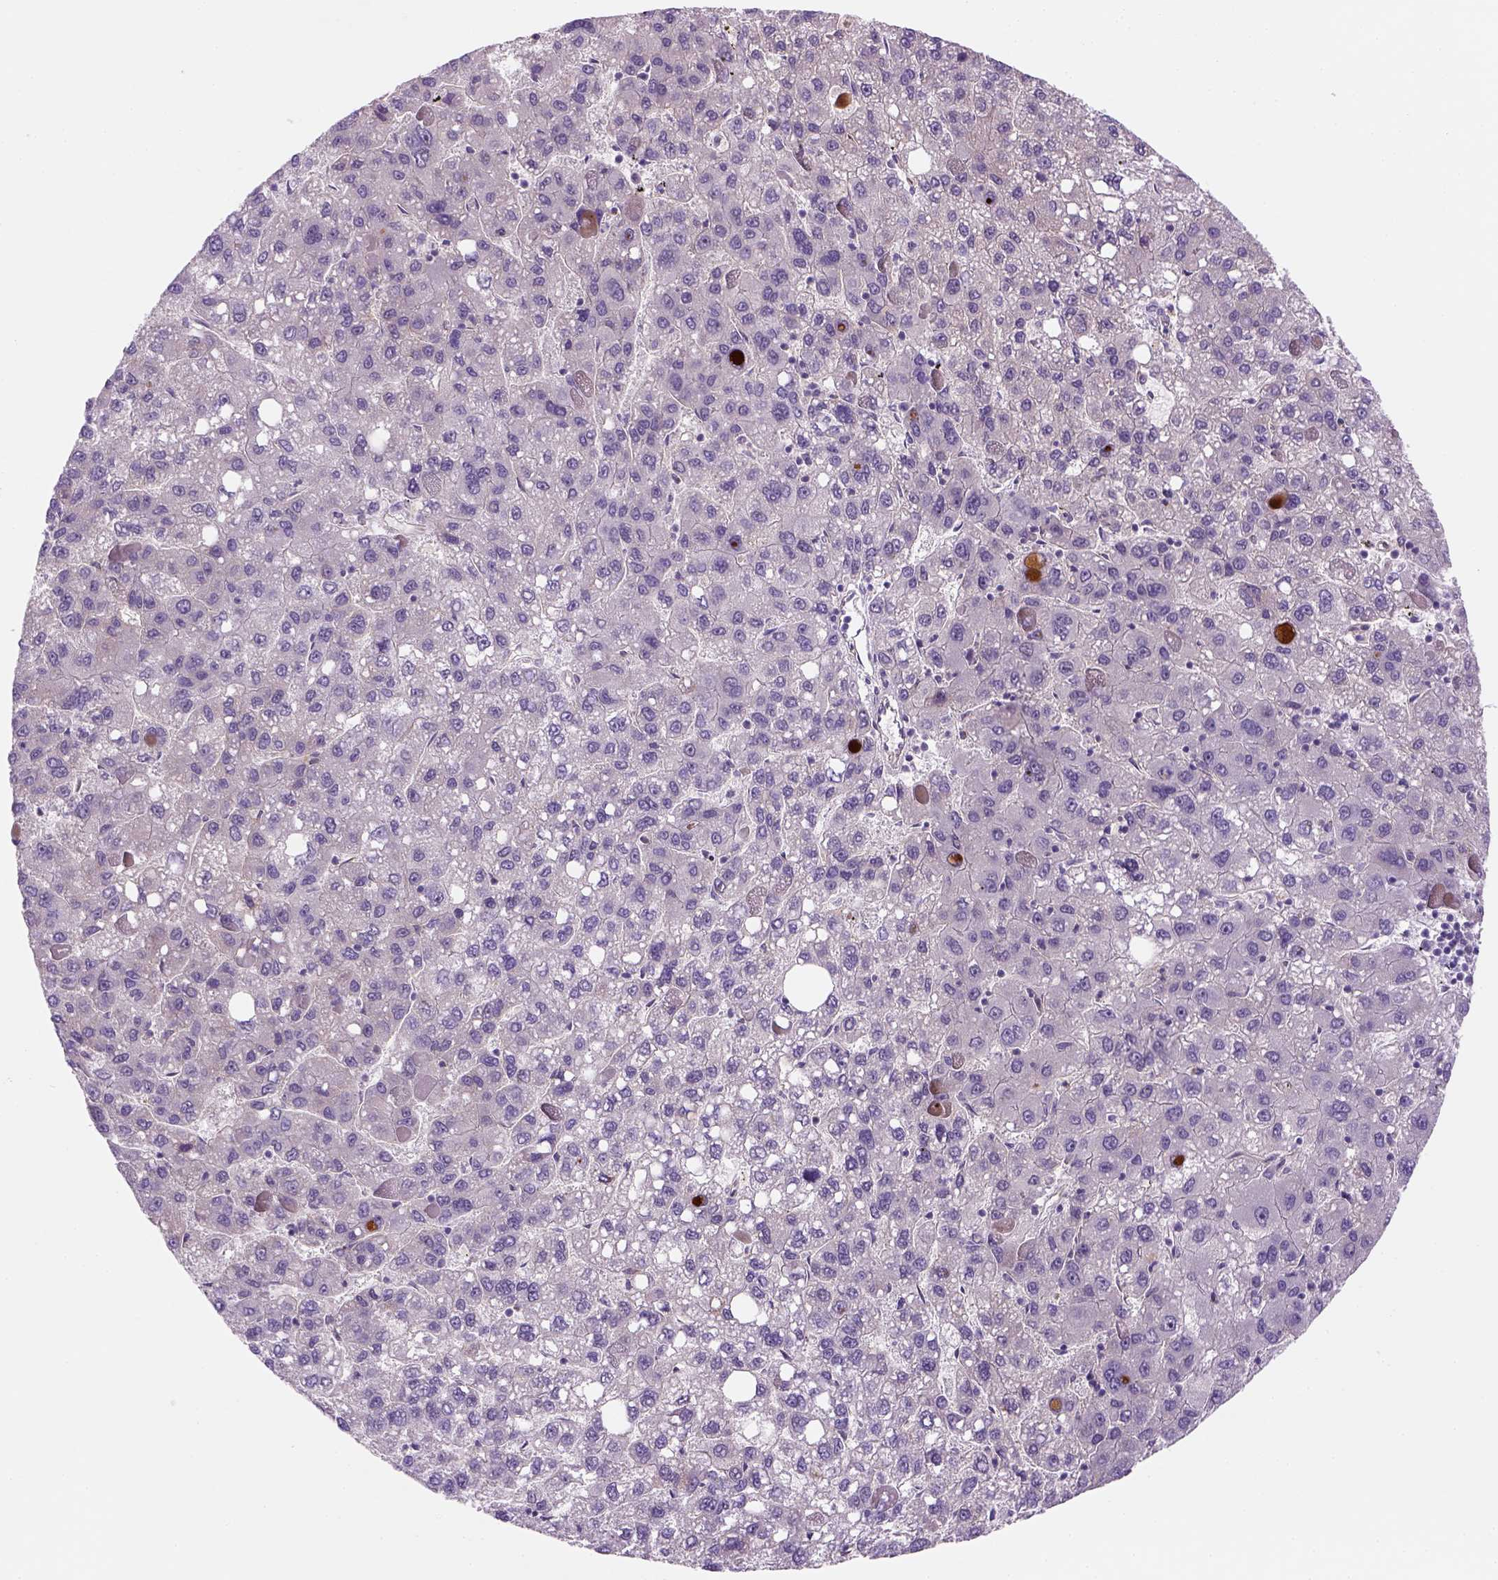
{"staining": {"intensity": "negative", "quantity": "none", "location": "none"}, "tissue": "liver cancer", "cell_type": "Tumor cells", "image_type": "cancer", "snomed": [{"axis": "morphology", "description": "Carcinoma, Hepatocellular, NOS"}, {"axis": "topography", "description": "Liver"}], "caption": "Human hepatocellular carcinoma (liver) stained for a protein using immunohistochemistry (IHC) exhibits no staining in tumor cells.", "gene": "VSTM5", "patient": {"sex": "female", "age": 82}}